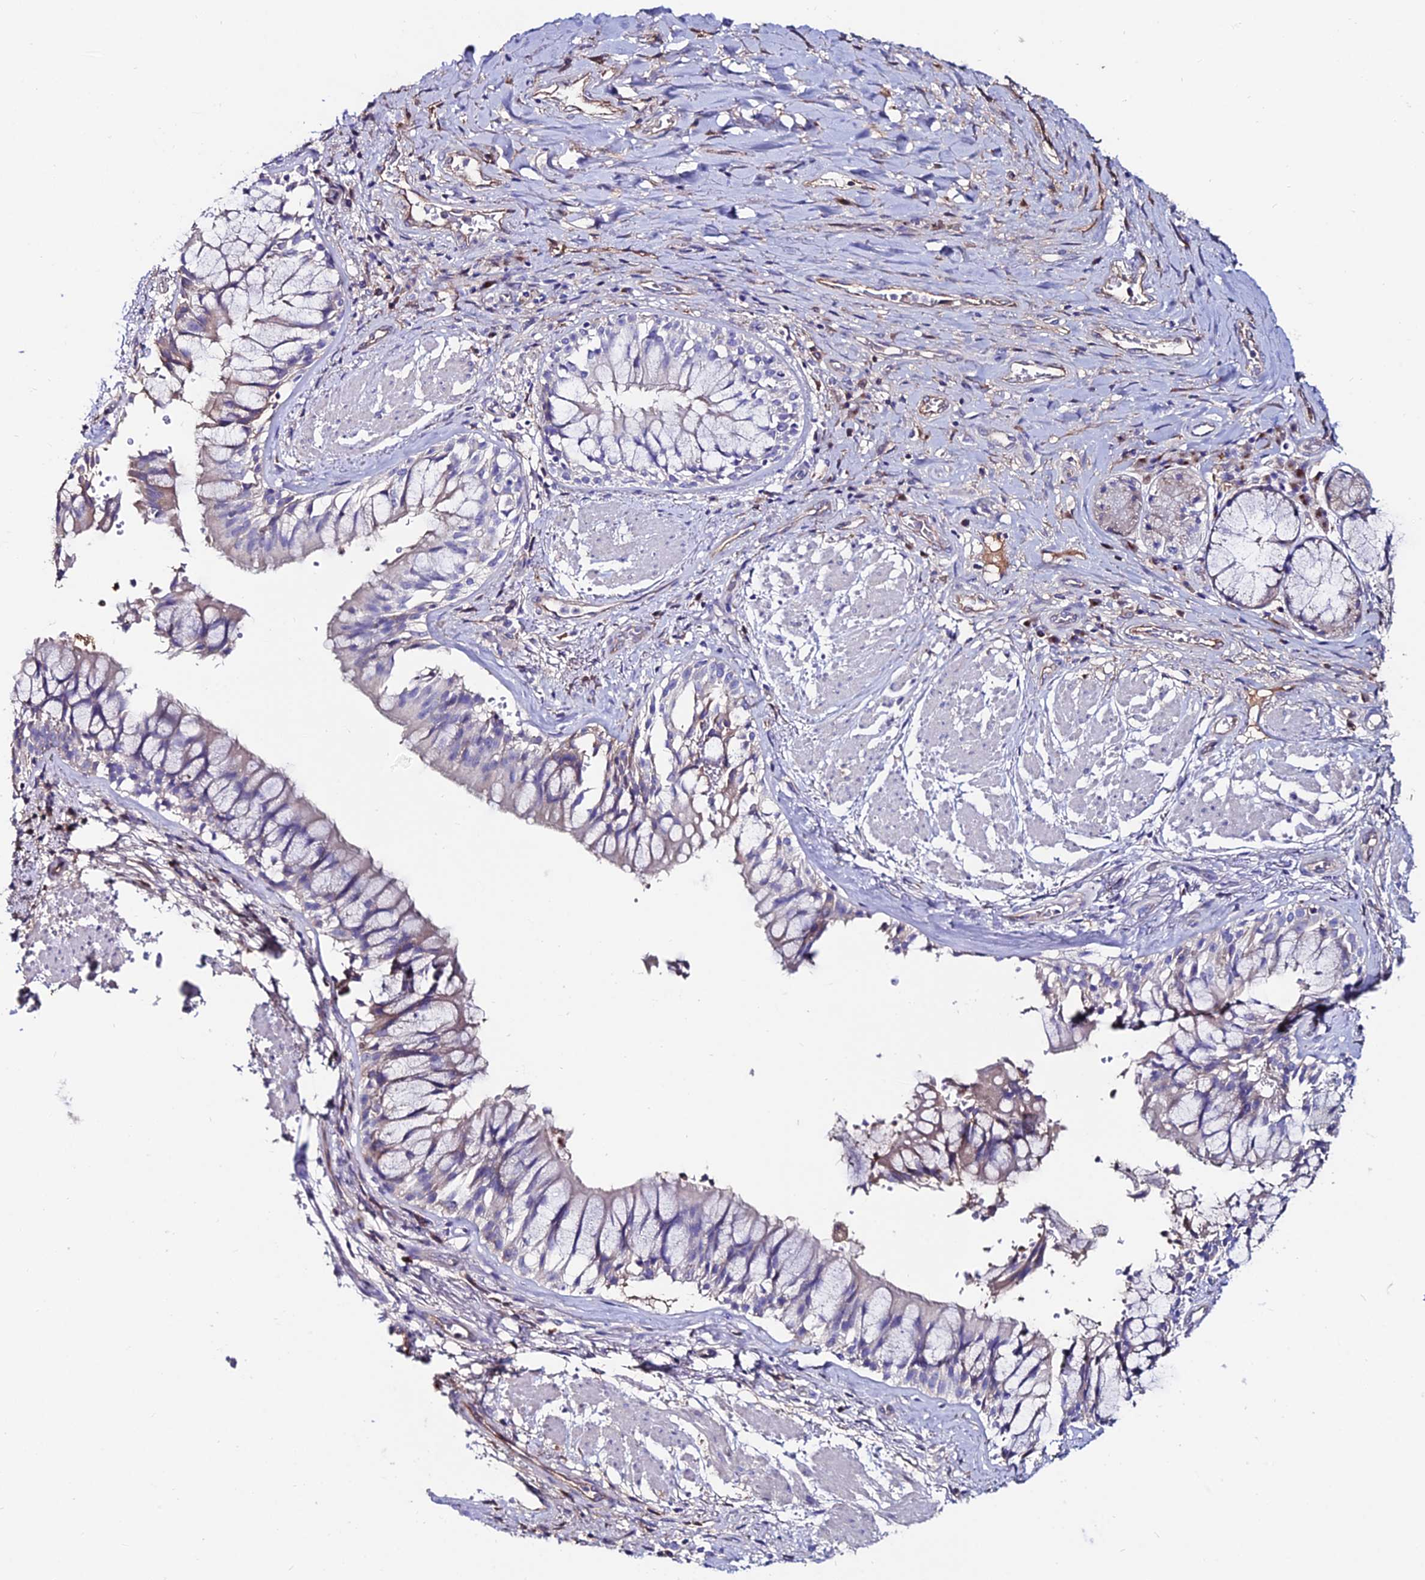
{"staining": {"intensity": "moderate", "quantity": ">75%", "location": "cytoplasmic/membranous"}, "tissue": "soft tissue", "cell_type": "Fibroblasts", "image_type": "normal", "snomed": [{"axis": "morphology", "description": "Normal tissue, NOS"}, {"axis": "morphology", "description": "Squamous cell carcinoma, NOS"}, {"axis": "topography", "description": "Bronchus"}, {"axis": "topography", "description": "Lung"}], "caption": "A brown stain labels moderate cytoplasmic/membranous expression of a protein in fibroblasts of normal soft tissue. (brown staining indicates protein expression, while blue staining denotes nuclei).", "gene": "SLC25A16", "patient": {"sex": "male", "age": 64}}